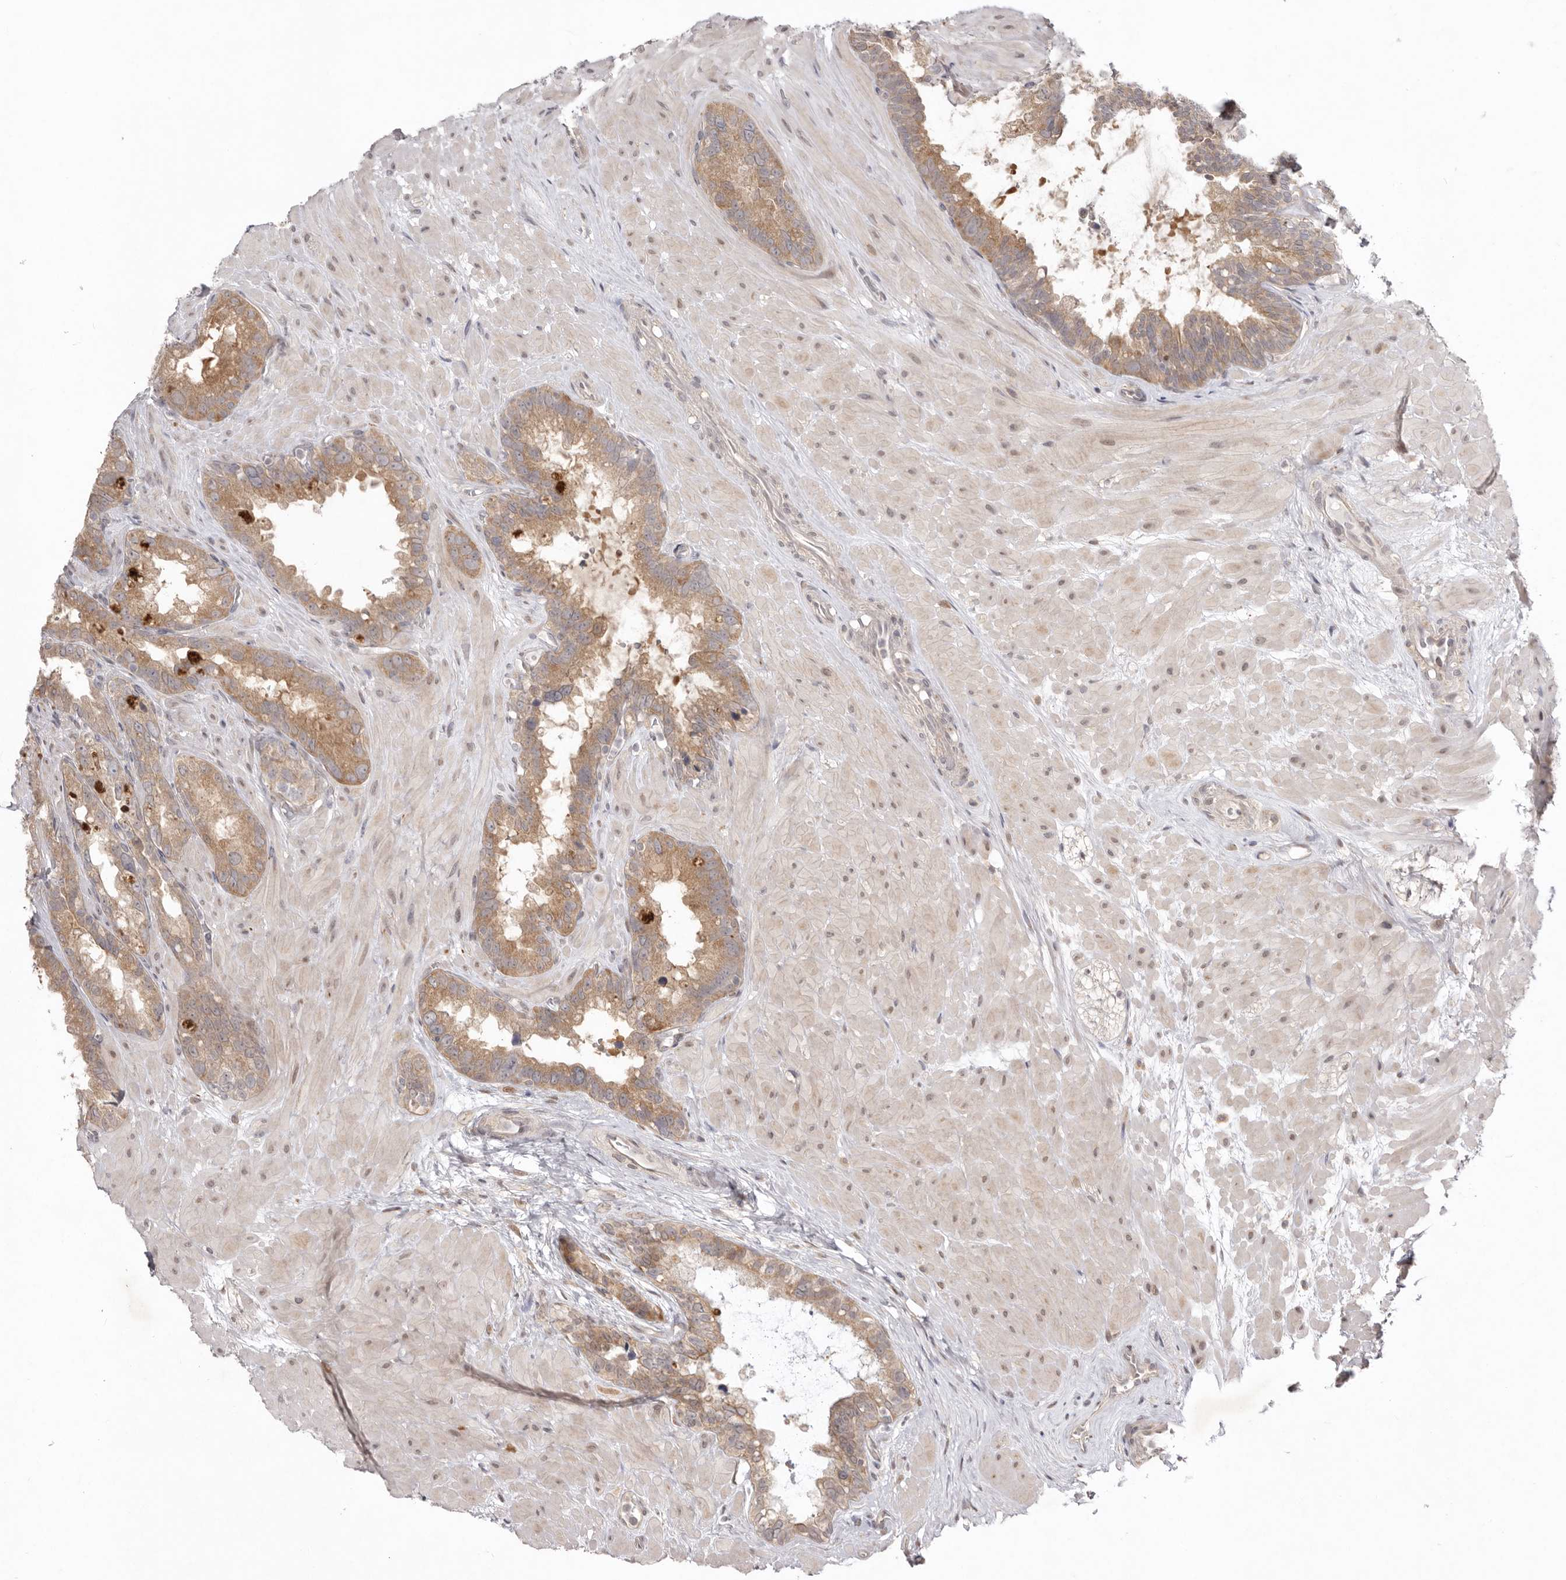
{"staining": {"intensity": "moderate", "quantity": ">75%", "location": "cytoplasmic/membranous"}, "tissue": "seminal vesicle", "cell_type": "Glandular cells", "image_type": "normal", "snomed": [{"axis": "morphology", "description": "Normal tissue, NOS"}, {"axis": "topography", "description": "Seminal veicle"}], "caption": "Immunohistochemical staining of normal human seminal vesicle reveals >75% levels of moderate cytoplasmic/membranous protein staining in approximately >75% of glandular cells. Nuclei are stained in blue.", "gene": "NSUN4", "patient": {"sex": "male", "age": 80}}